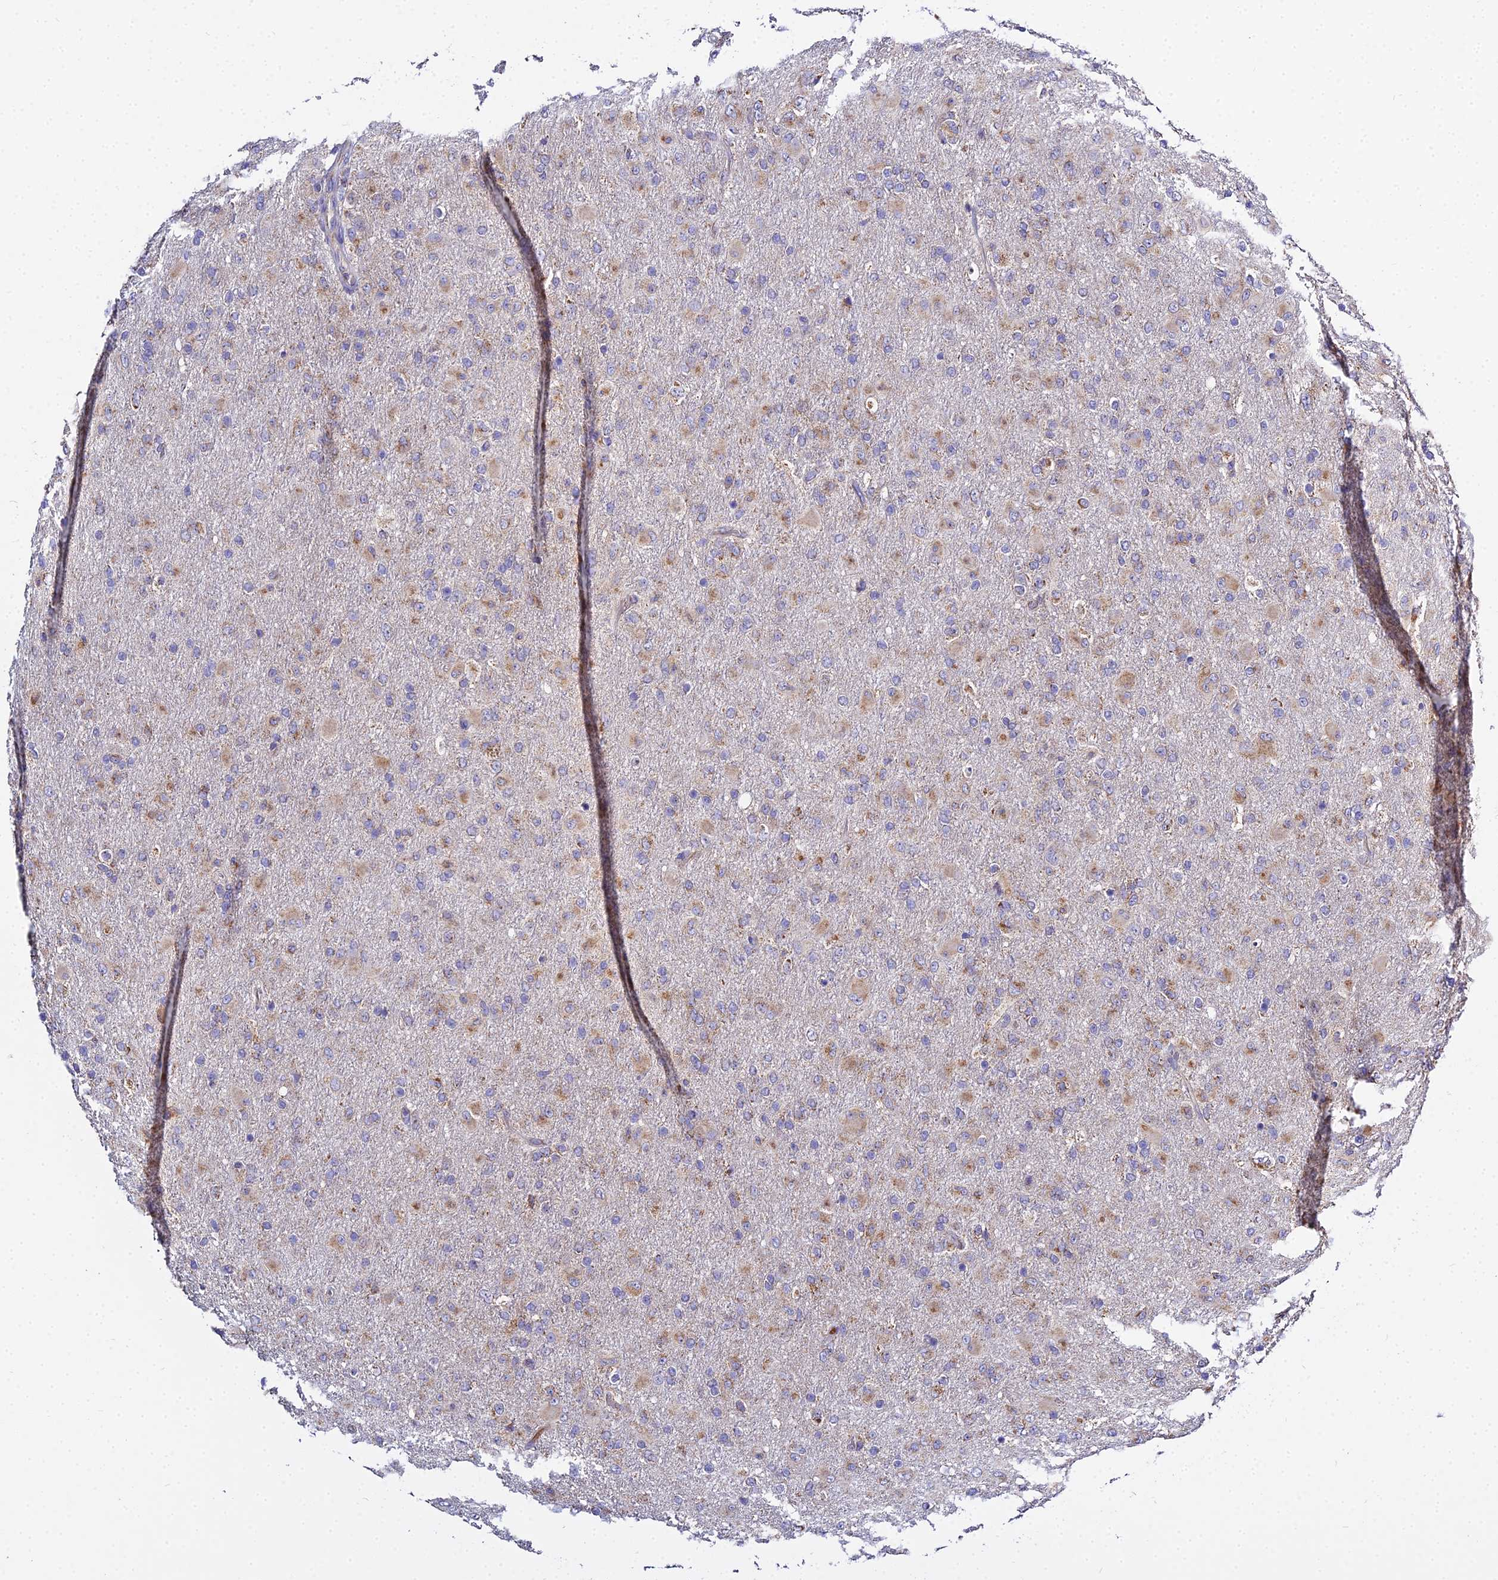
{"staining": {"intensity": "weak", "quantity": "25%-75%", "location": "cytoplasmic/membranous"}, "tissue": "glioma", "cell_type": "Tumor cells", "image_type": "cancer", "snomed": [{"axis": "morphology", "description": "Glioma, malignant, Low grade"}, {"axis": "topography", "description": "Brain"}], "caption": "Immunohistochemistry (DAB) staining of glioma exhibits weak cytoplasmic/membranous protein positivity in approximately 25%-75% of tumor cells.", "gene": "TYW5", "patient": {"sex": "male", "age": 65}}